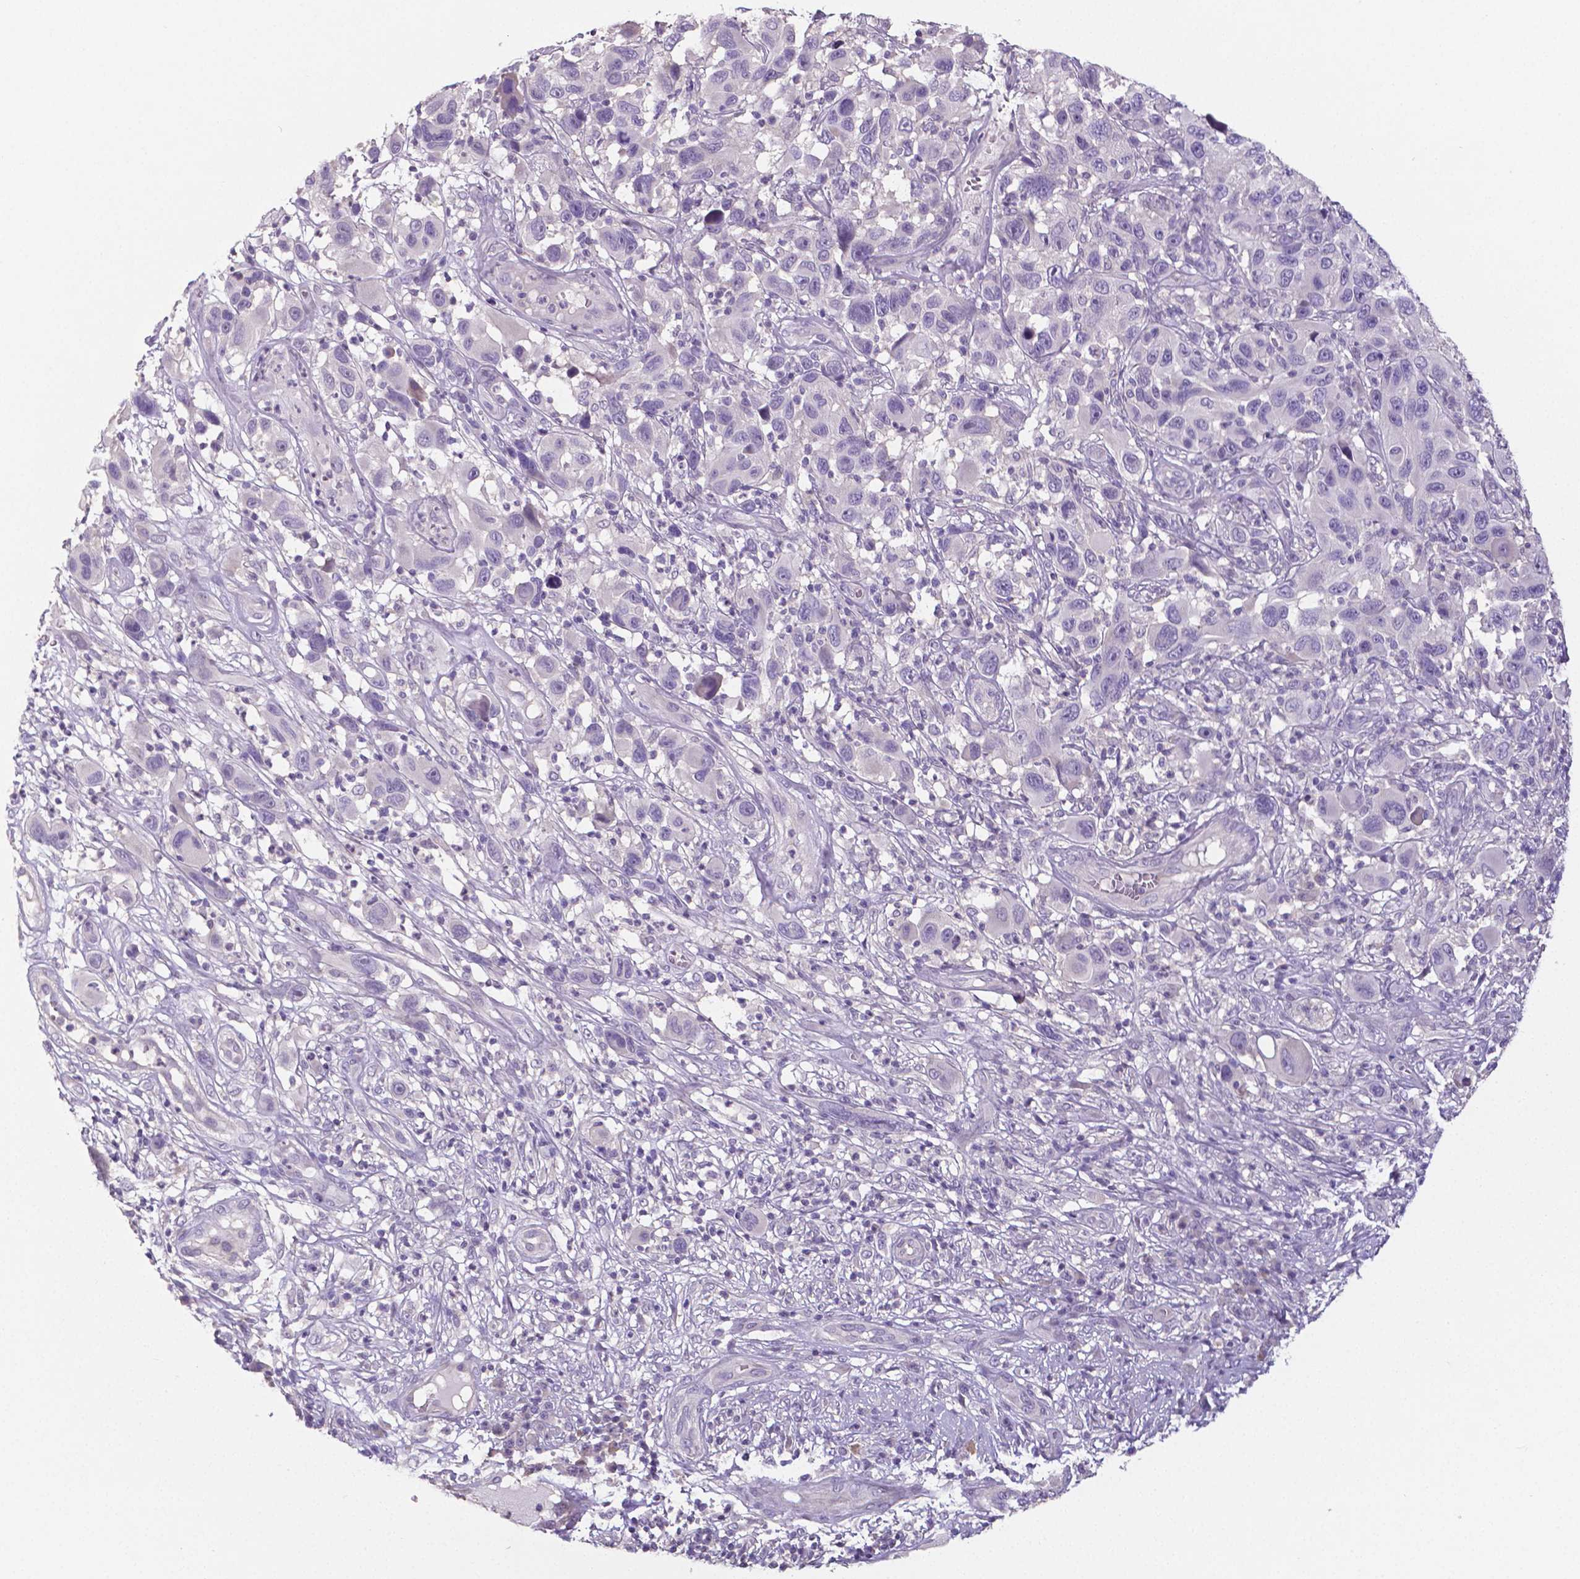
{"staining": {"intensity": "negative", "quantity": "none", "location": "none"}, "tissue": "melanoma", "cell_type": "Tumor cells", "image_type": "cancer", "snomed": [{"axis": "morphology", "description": "Malignant melanoma, NOS"}, {"axis": "topography", "description": "Skin"}], "caption": "High magnification brightfield microscopy of melanoma stained with DAB (brown) and counterstained with hematoxylin (blue): tumor cells show no significant expression.", "gene": "CRMP1", "patient": {"sex": "male", "age": 53}}